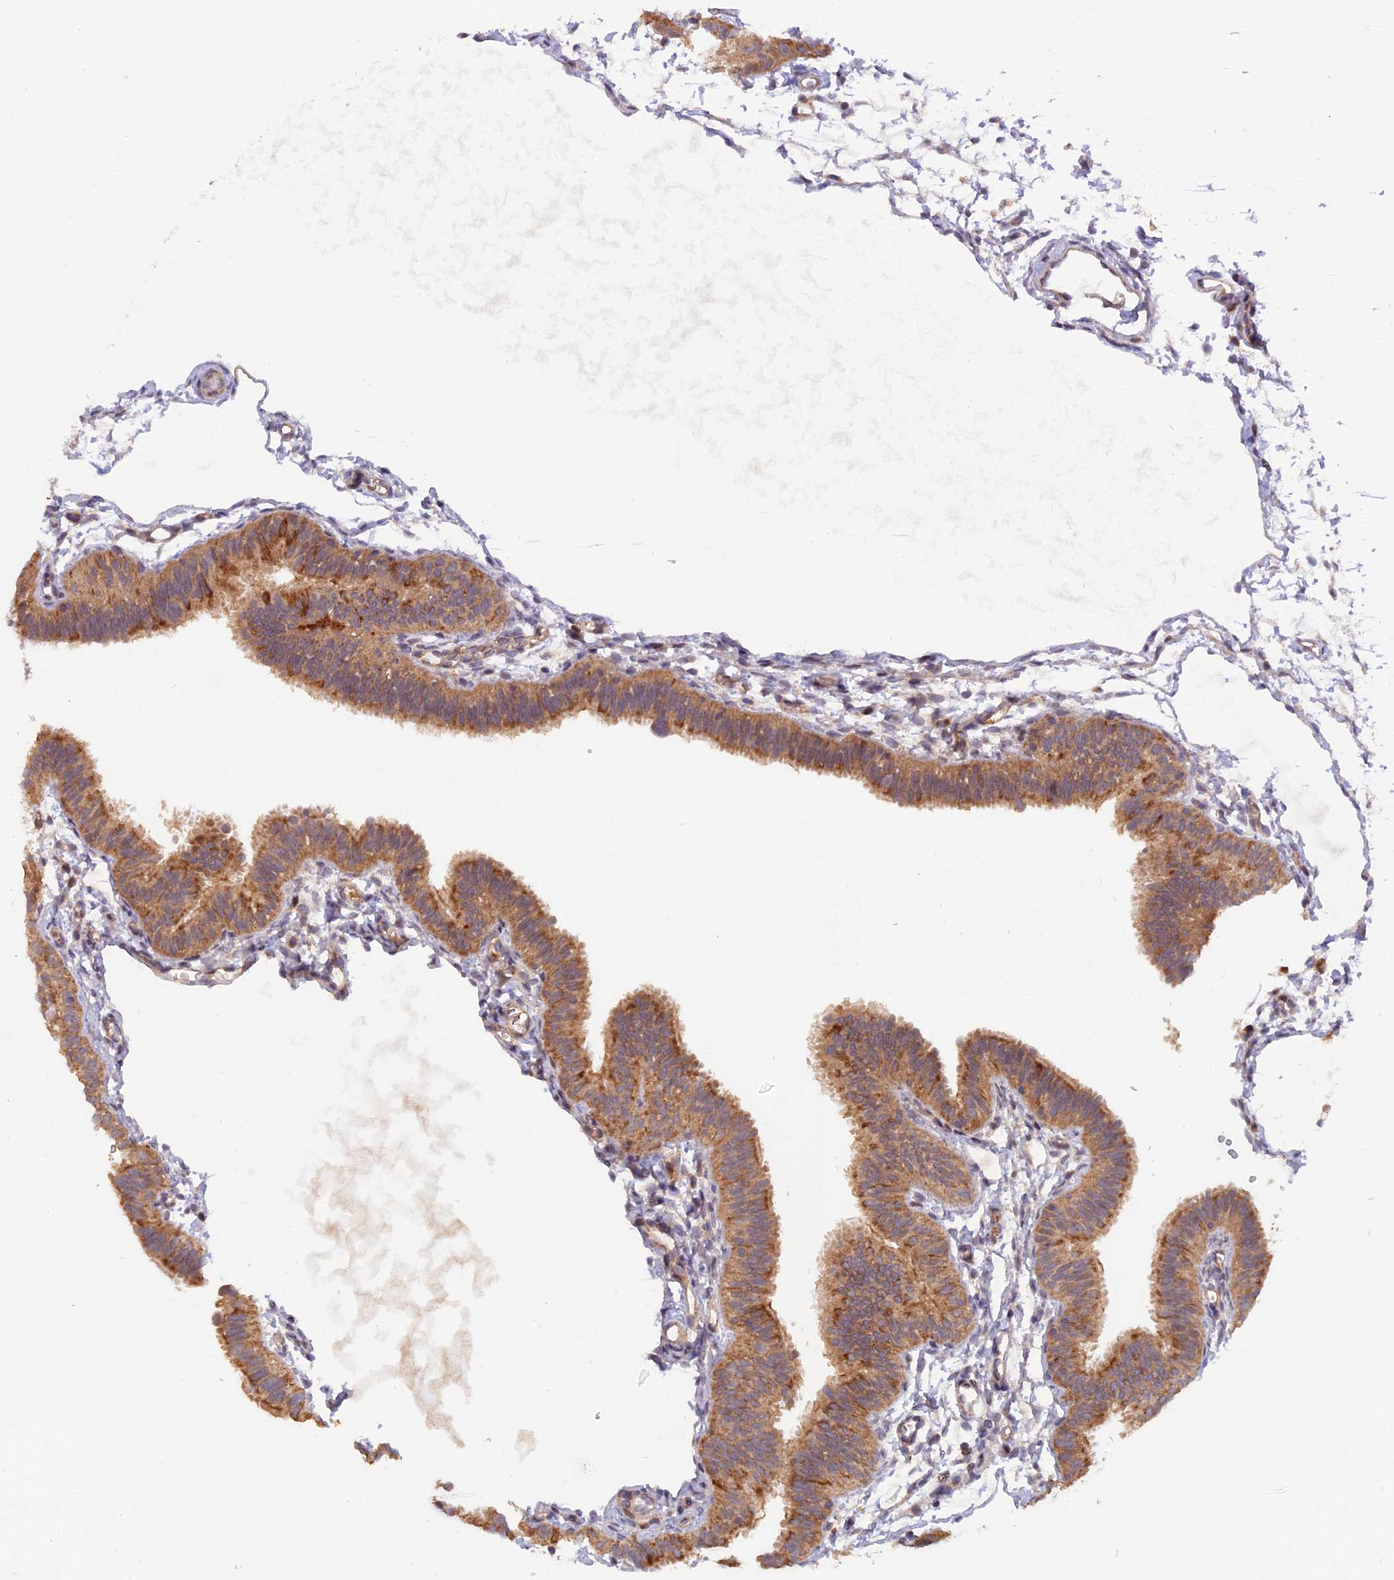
{"staining": {"intensity": "moderate", "quantity": ">75%", "location": "cytoplasmic/membranous"}, "tissue": "fallopian tube", "cell_type": "Glandular cells", "image_type": "normal", "snomed": [{"axis": "morphology", "description": "Normal tissue, NOS"}, {"axis": "topography", "description": "Fallopian tube"}], "caption": "Protein expression analysis of unremarkable fallopian tube reveals moderate cytoplasmic/membranous staining in approximately >75% of glandular cells.", "gene": "FERMT1", "patient": {"sex": "female", "age": 35}}